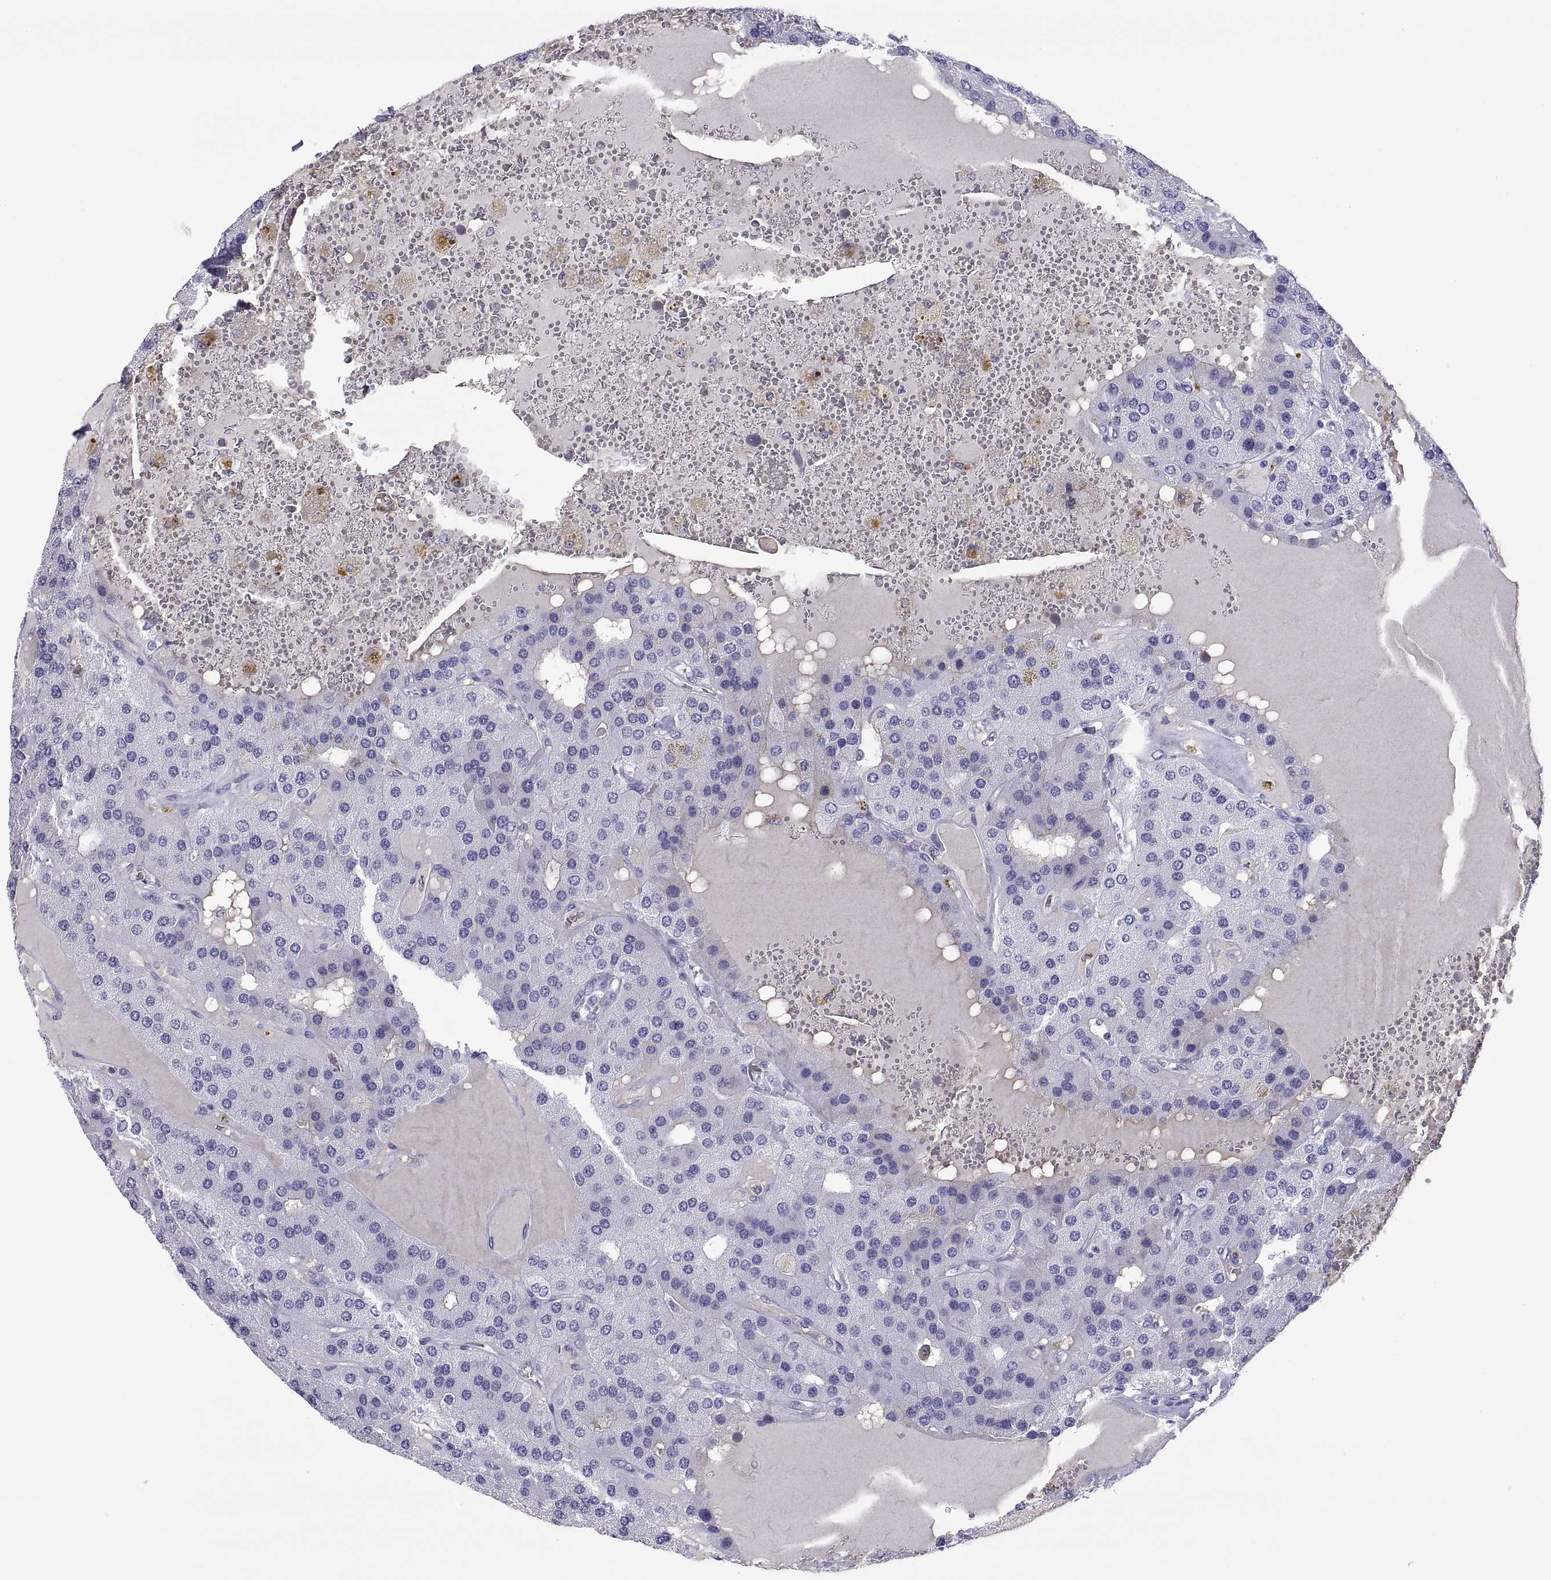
{"staining": {"intensity": "negative", "quantity": "none", "location": "none"}, "tissue": "parathyroid gland", "cell_type": "Glandular cells", "image_type": "normal", "snomed": [{"axis": "morphology", "description": "Normal tissue, NOS"}, {"axis": "morphology", "description": "Adenoma, NOS"}, {"axis": "topography", "description": "Parathyroid gland"}], "caption": "IHC photomicrograph of normal parathyroid gland stained for a protein (brown), which displays no positivity in glandular cells. Nuclei are stained in blue.", "gene": "QRICH2", "patient": {"sex": "female", "age": 86}}